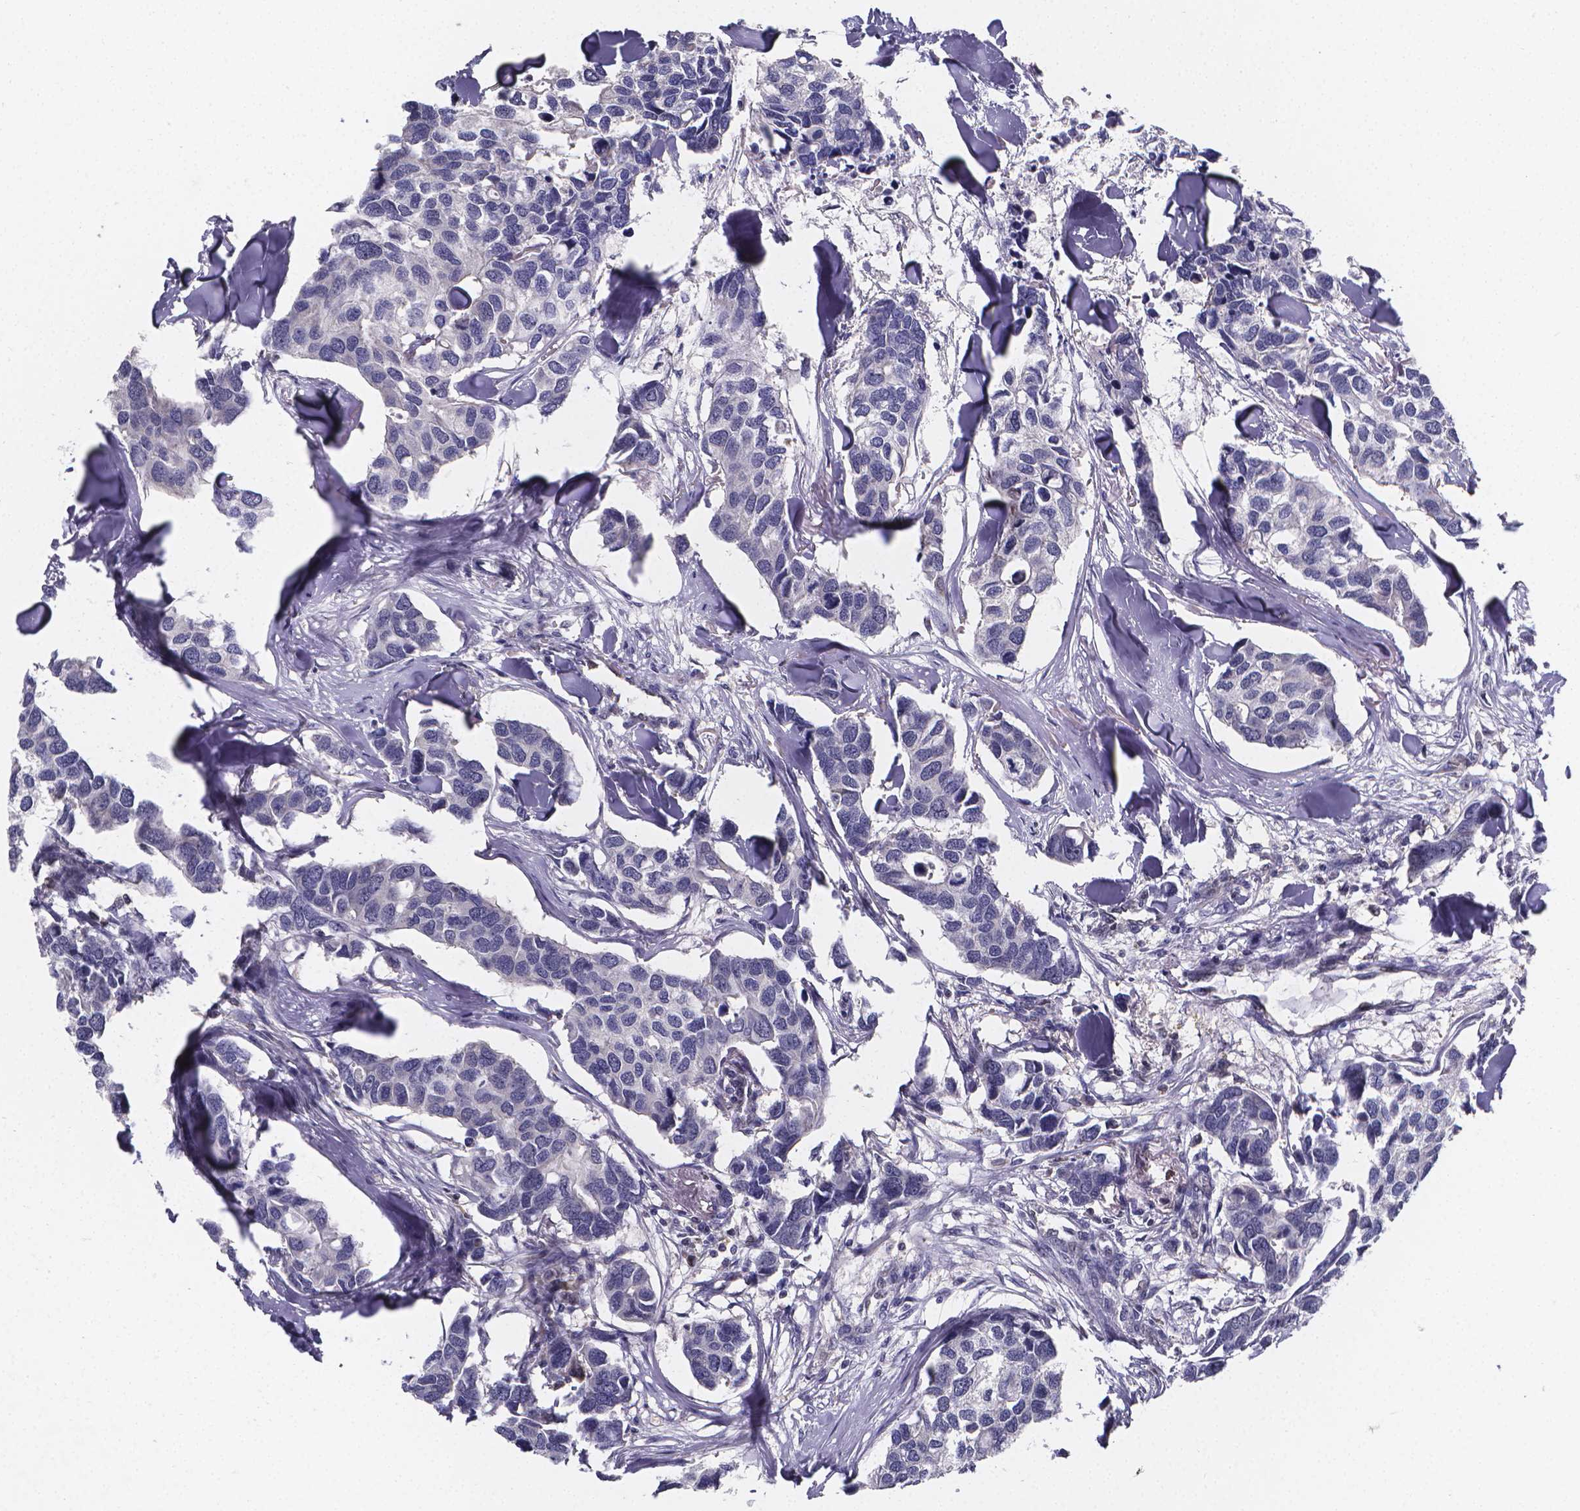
{"staining": {"intensity": "negative", "quantity": "none", "location": "none"}, "tissue": "breast cancer", "cell_type": "Tumor cells", "image_type": "cancer", "snomed": [{"axis": "morphology", "description": "Duct carcinoma"}, {"axis": "topography", "description": "Breast"}], "caption": "High magnification brightfield microscopy of intraductal carcinoma (breast) stained with DAB (3,3'-diaminobenzidine) (brown) and counterstained with hematoxylin (blue): tumor cells show no significant staining.", "gene": "PAH", "patient": {"sex": "female", "age": 83}}